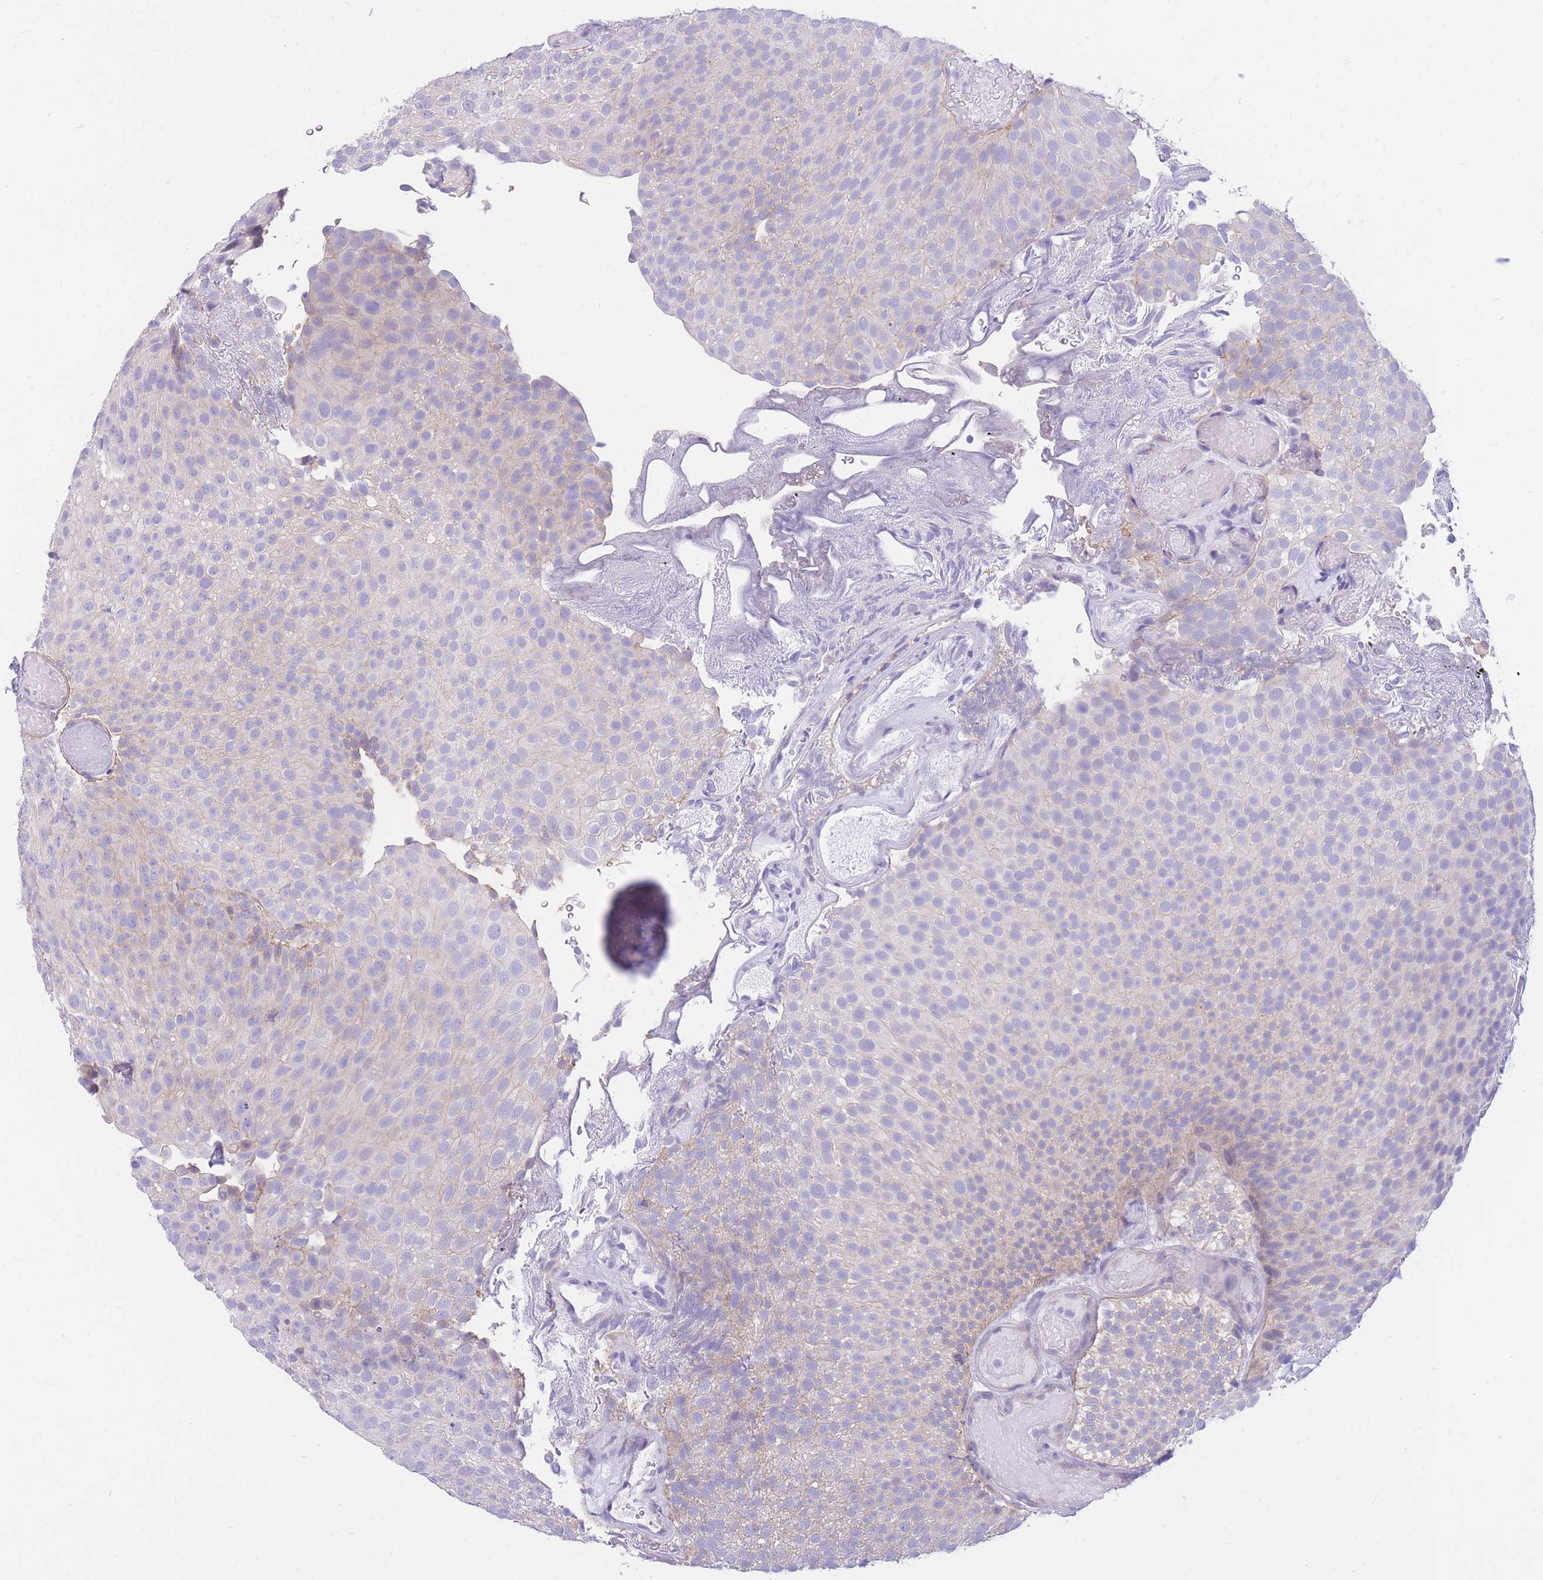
{"staining": {"intensity": "negative", "quantity": "none", "location": "none"}, "tissue": "urothelial cancer", "cell_type": "Tumor cells", "image_type": "cancer", "snomed": [{"axis": "morphology", "description": "Urothelial carcinoma, Low grade"}, {"axis": "topography", "description": "Urinary bladder"}], "caption": "This is an IHC histopathology image of urothelial carcinoma (low-grade). There is no expression in tumor cells.", "gene": "ZNF311", "patient": {"sex": "male", "age": 78}}